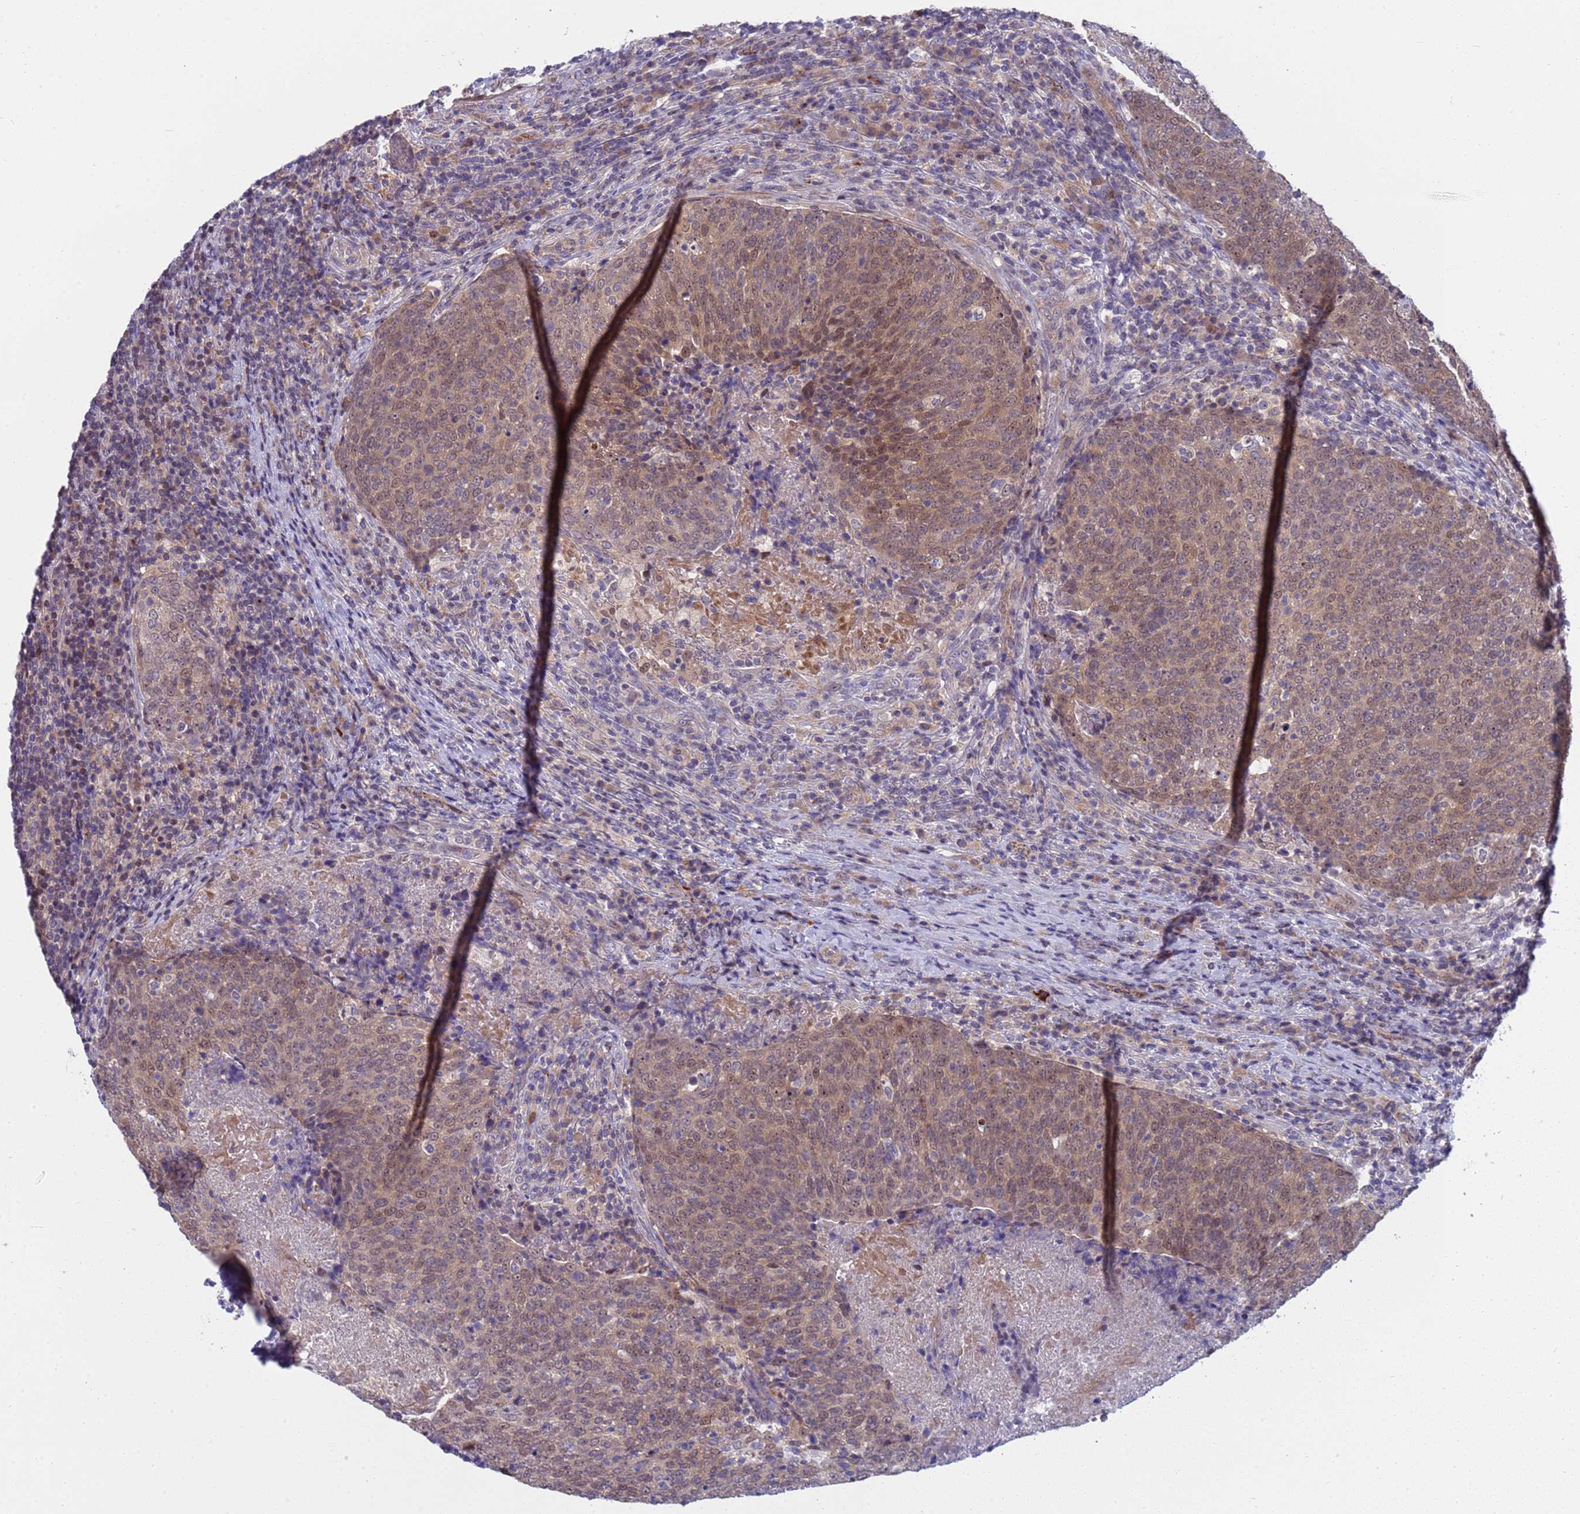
{"staining": {"intensity": "moderate", "quantity": "25%-75%", "location": "cytoplasmic/membranous,nuclear"}, "tissue": "head and neck cancer", "cell_type": "Tumor cells", "image_type": "cancer", "snomed": [{"axis": "morphology", "description": "Squamous cell carcinoma, NOS"}, {"axis": "morphology", "description": "Squamous cell carcinoma, metastatic, NOS"}, {"axis": "topography", "description": "Lymph node"}, {"axis": "topography", "description": "Head-Neck"}], "caption": "Protein analysis of head and neck cancer tissue demonstrates moderate cytoplasmic/membranous and nuclear staining in about 25%-75% of tumor cells. (DAB IHC, brown staining for protein, blue staining for nuclei).", "gene": "ENOSF1", "patient": {"sex": "male", "age": 62}}